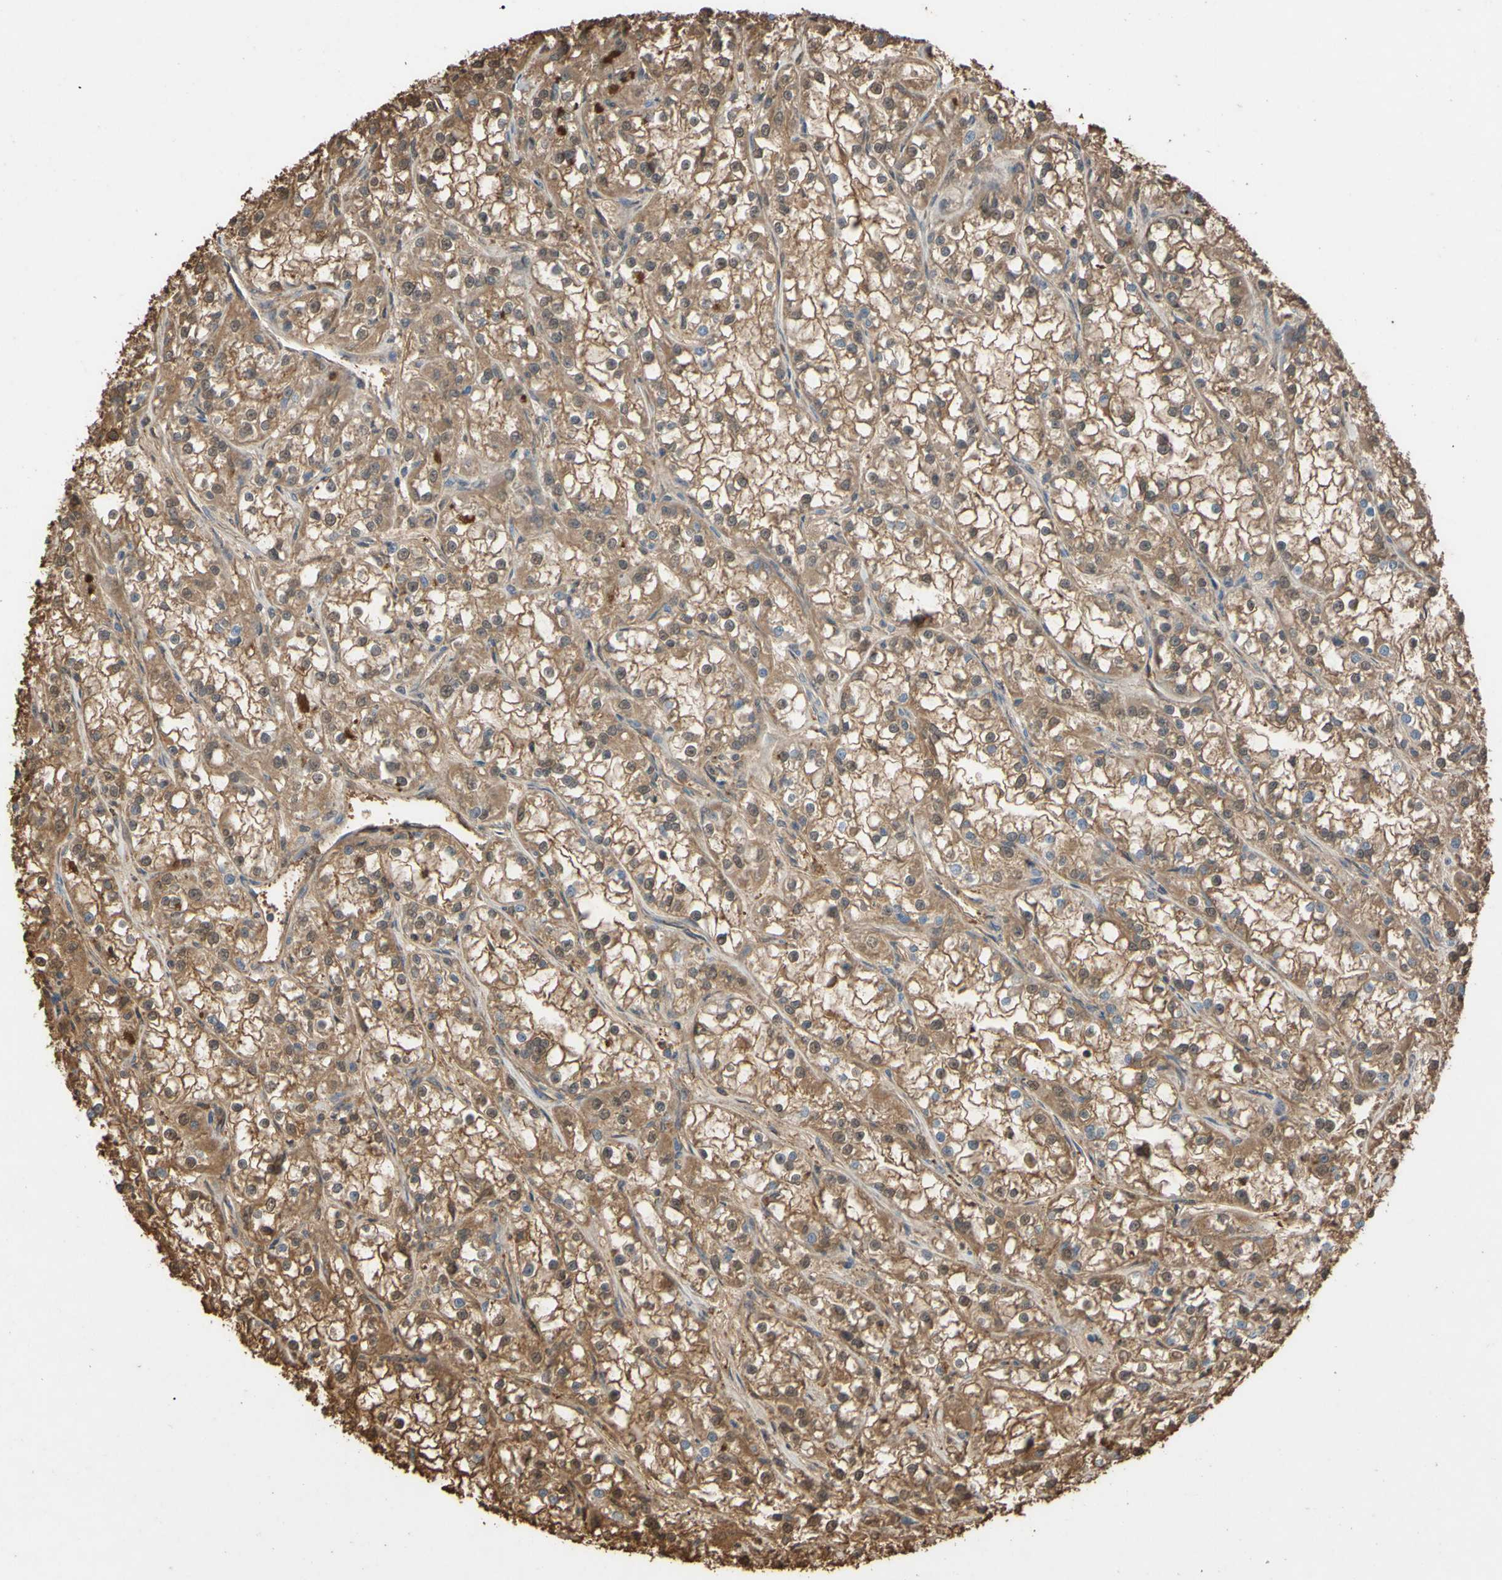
{"staining": {"intensity": "moderate", "quantity": ">75%", "location": "cytoplasmic/membranous"}, "tissue": "renal cancer", "cell_type": "Tumor cells", "image_type": "cancer", "snomed": [{"axis": "morphology", "description": "Adenocarcinoma, NOS"}, {"axis": "topography", "description": "Kidney"}], "caption": "Immunohistochemical staining of human renal adenocarcinoma shows moderate cytoplasmic/membranous protein positivity in approximately >75% of tumor cells.", "gene": "PTGDS", "patient": {"sex": "female", "age": 52}}